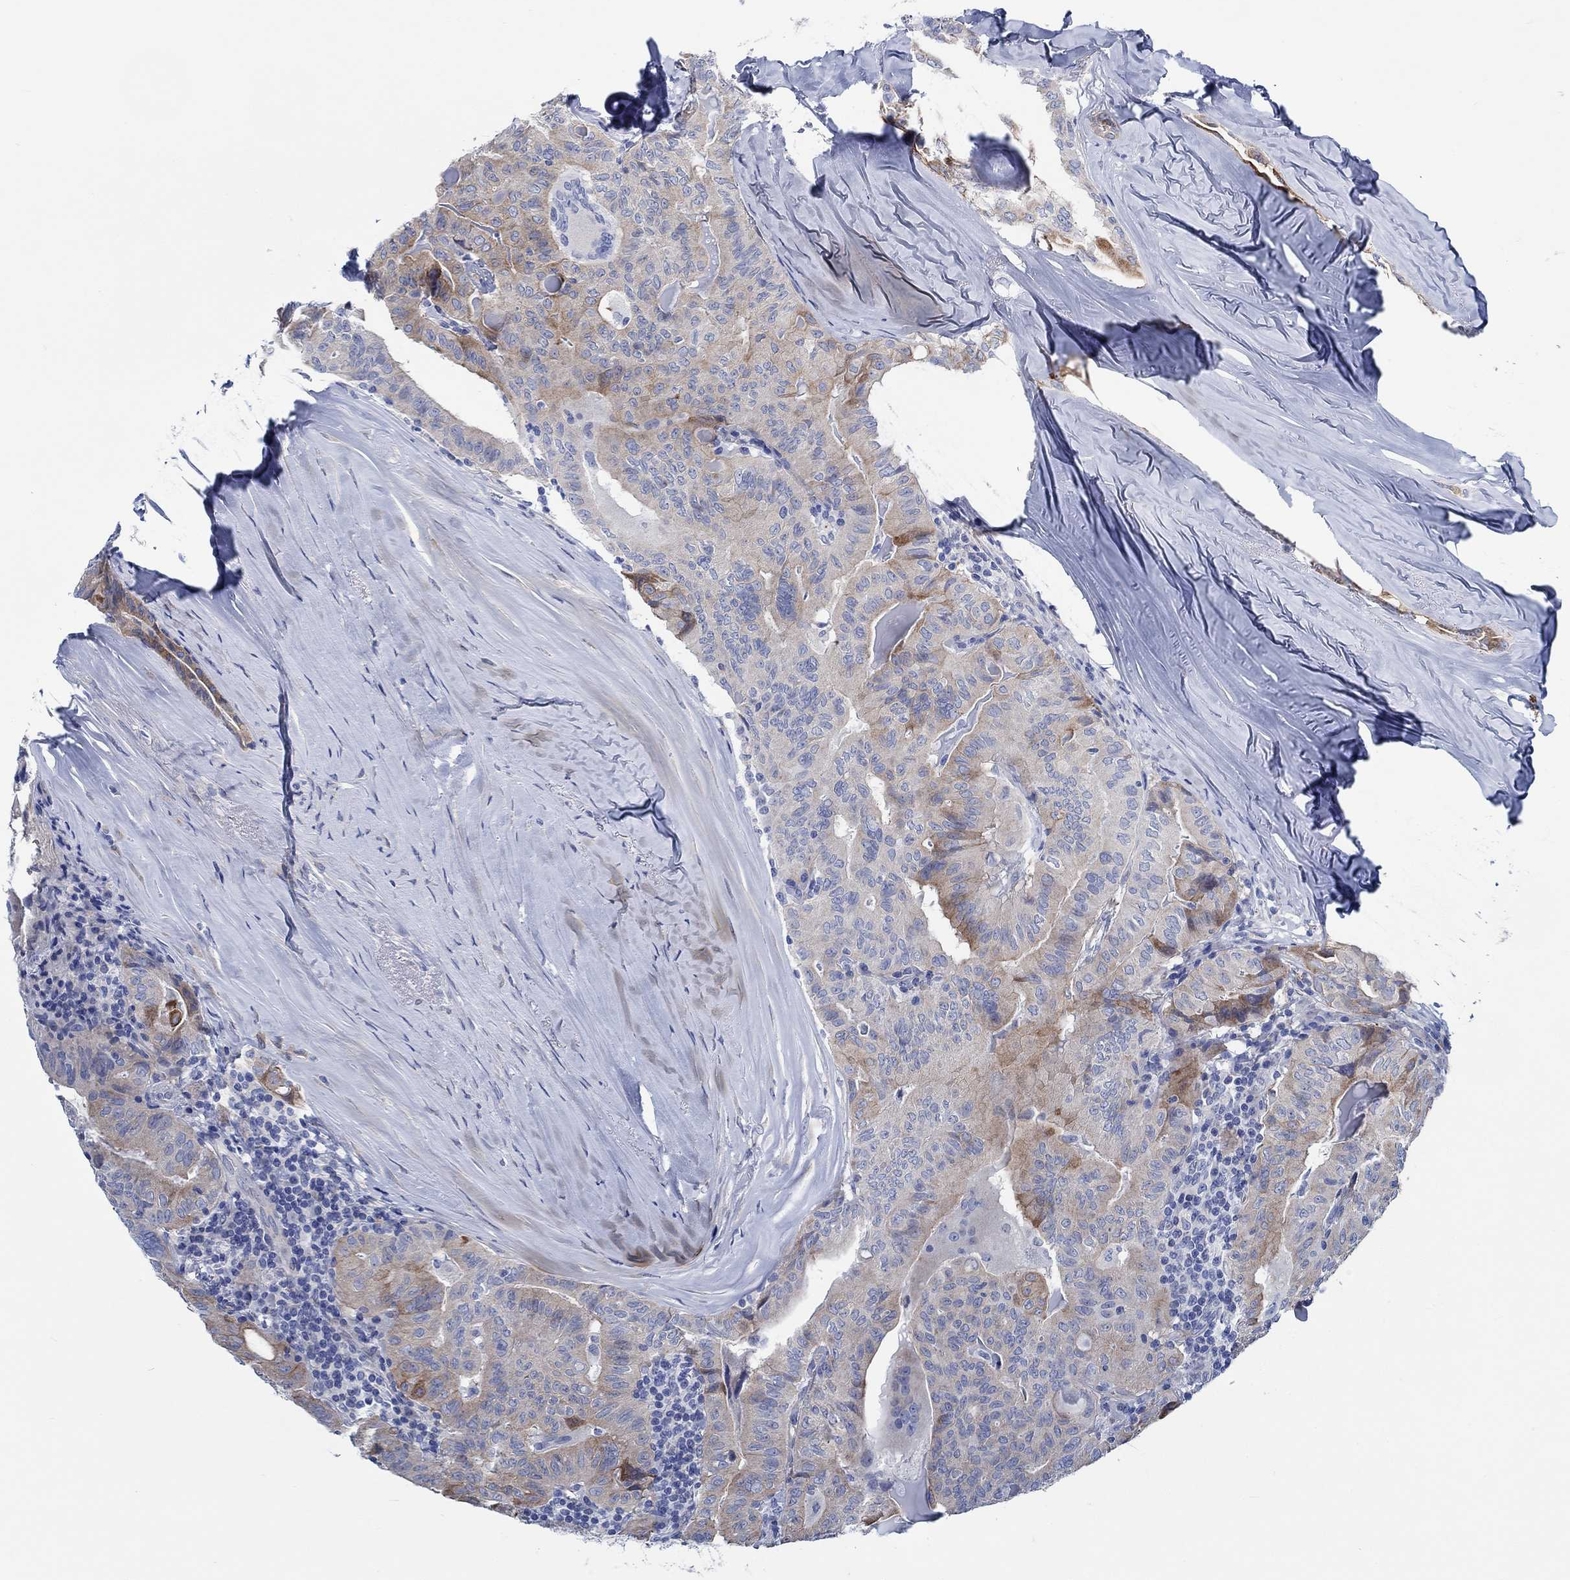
{"staining": {"intensity": "moderate", "quantity": "25%-75%", "location": "cytoplasmic/membranous"}, "tissue": "thyroid cancer", "cell_type": "Tumor cells", "image_type": "cancer", "snomed": [{"axis": "morphology", "description": "Papillary adenocarcinoma, NOS"}, {"axis": "topography", "description": "Thyroid gland"}], "caption": "There is medium levels of moderate cytoplasmic/membranous positivity in tumor cells of thyroid cancer (papillary adenocarcinoma), as demonstrated by immunohistochemical staining (brown color).", "gene": "SVEP1", "patient": {"sex": "female", "age": 68}}